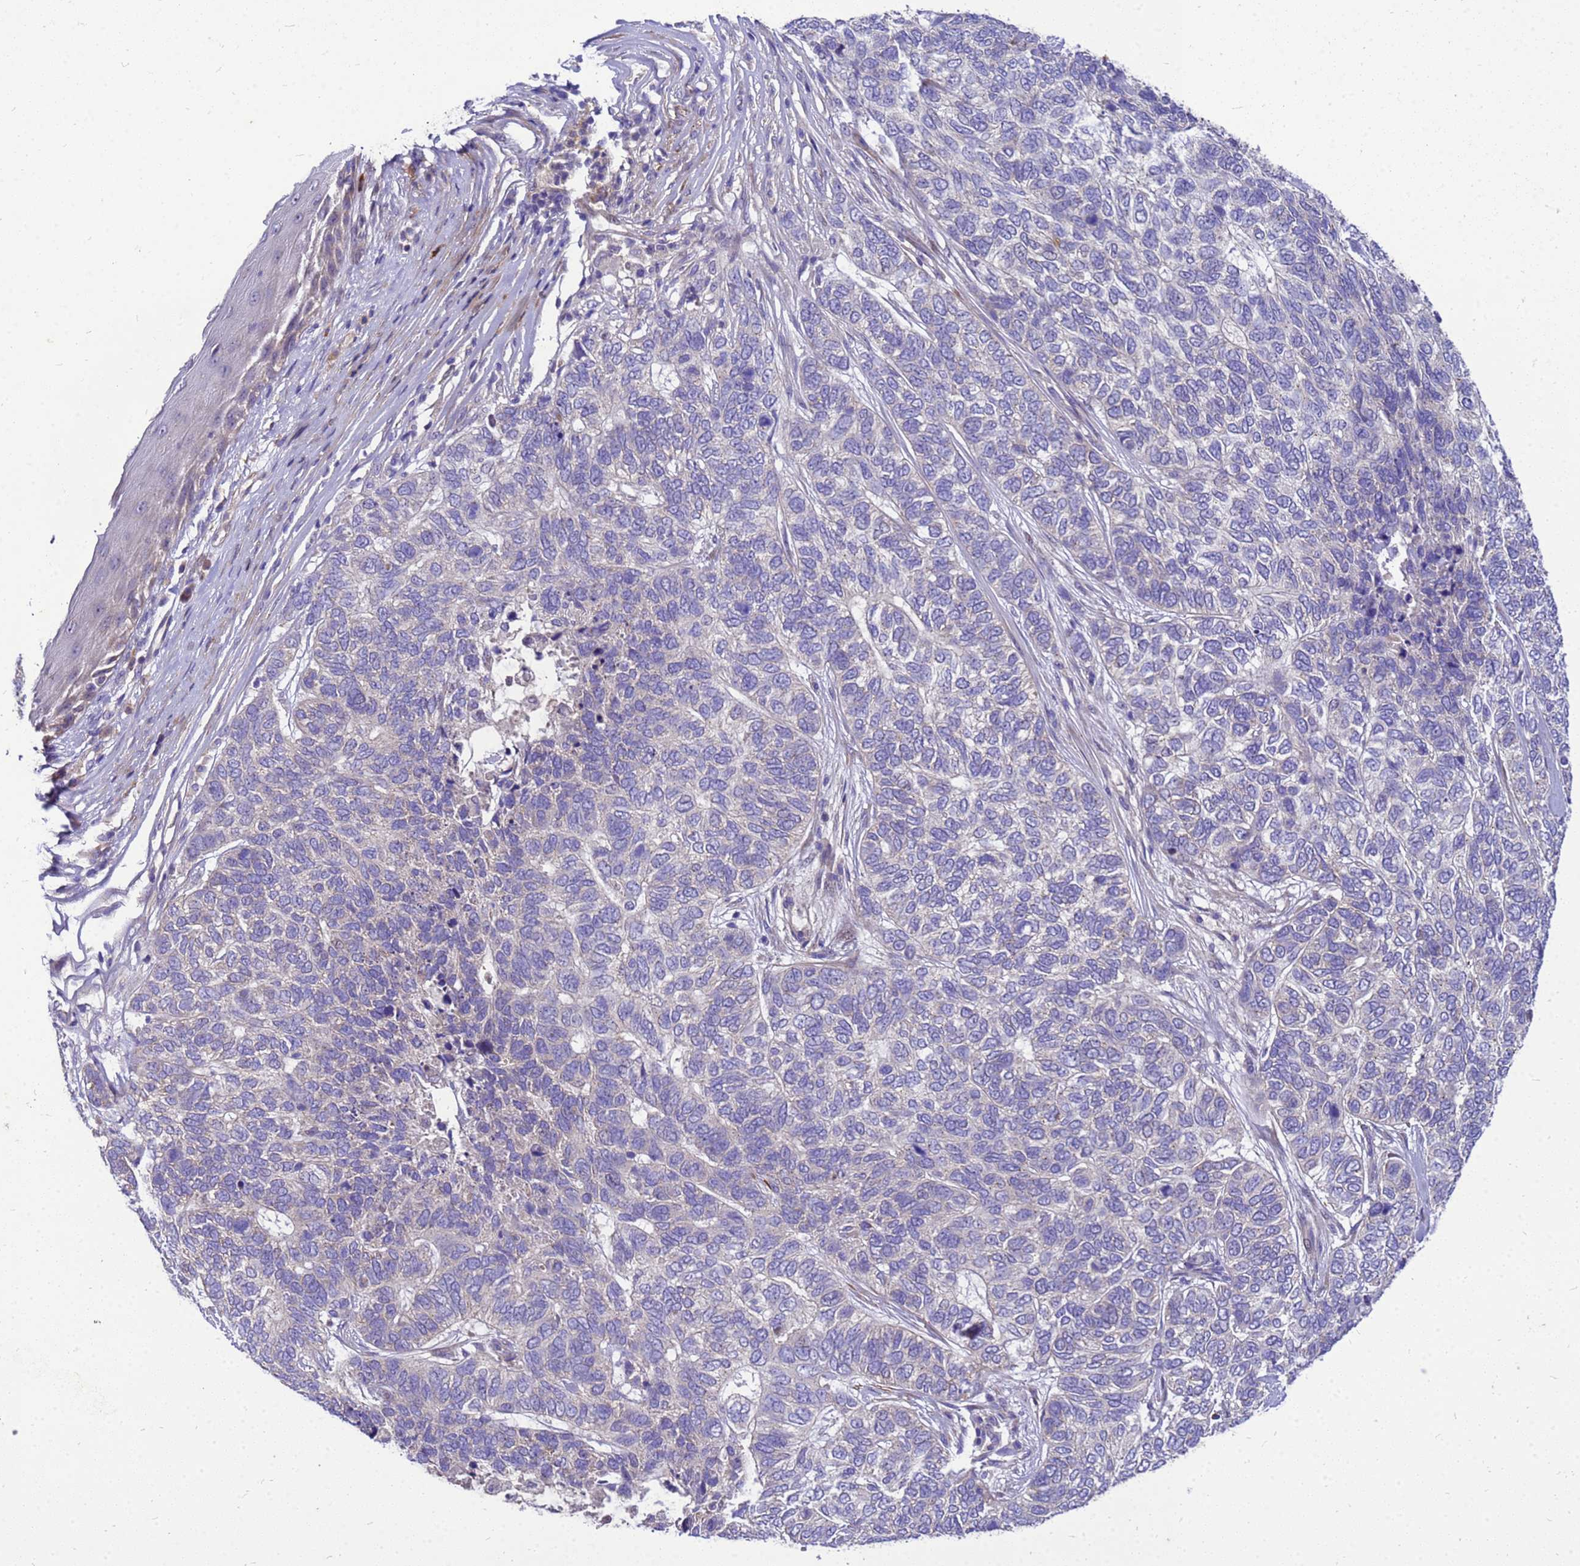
{"staining": {"intensity": "negative", "quantity": "none", "location": "none"}, "tissue": "skin cancer", "cell_type": "Tumor cells", "image_type": "cancer", "snomed": [{"axis": "morphology", "description": "Basal cell carcinoma"}, {"axis": "topography", "description": "Skin"}], "caption": "An IHC micrograph of skin basal cell carcinoma is shown. There is no staining in tumor cells of skin basal cell carcinoma.", "gene": "POP7", "patient": {"sex": "female", "age": 65}}